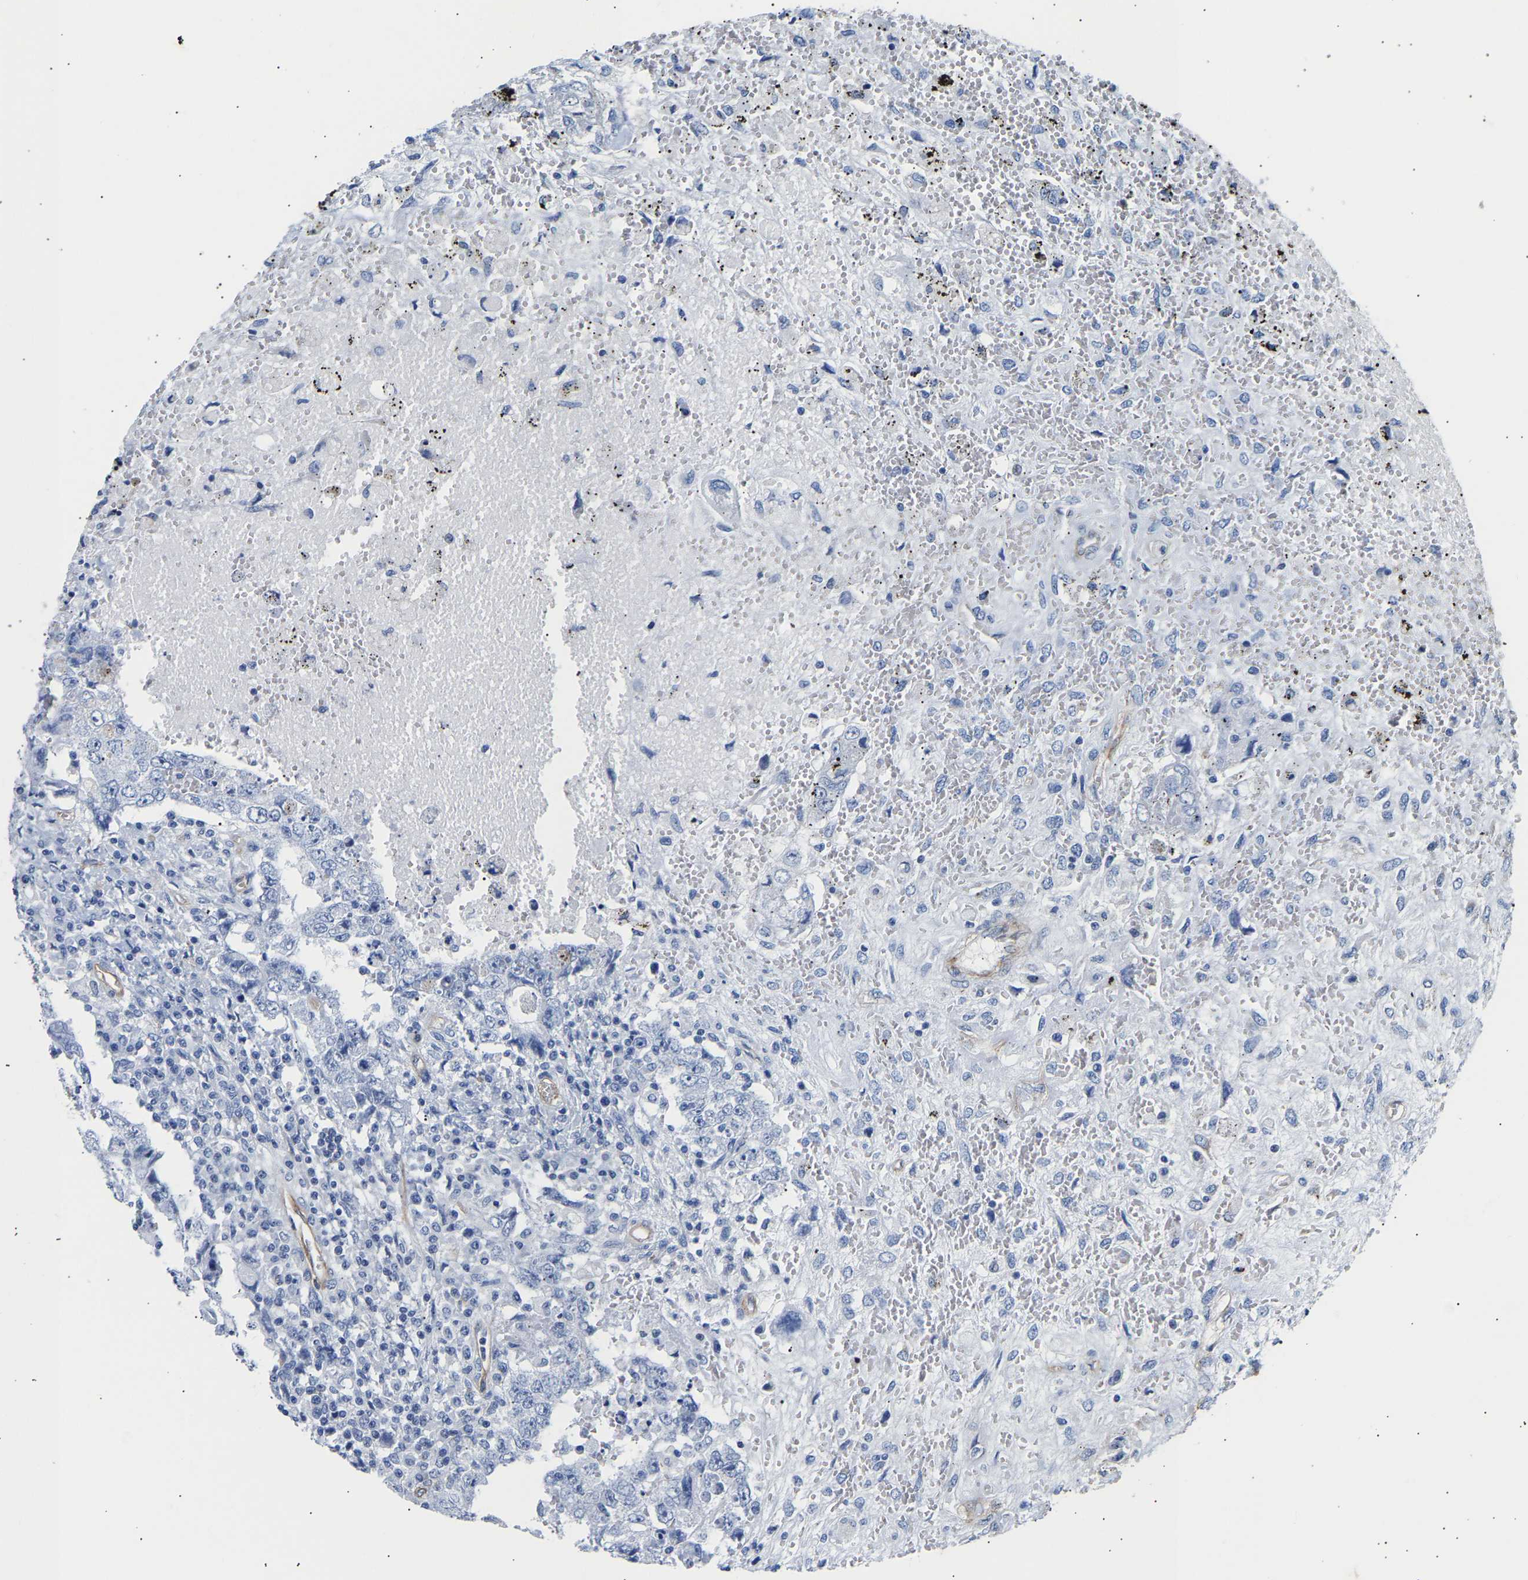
{"staining": {"intensity": "negative", "quantity": "none", "location": "none"}, "tissue": "testis cancer", "cell_type": "Tumor cells", "image_type": "cancer", "snomed": [{"axis": "morphology", "description": "Carcinoma, Embryonal, NOS"}, {"axis": "topography", "description": "Testis"}], "caption": "A high-resolution image shows IHC staining of testis cancer, which reveals no significant staining in tumor cells.", "gene": "IGFBP7", "patient": {"sex": "male", "age": 26}}